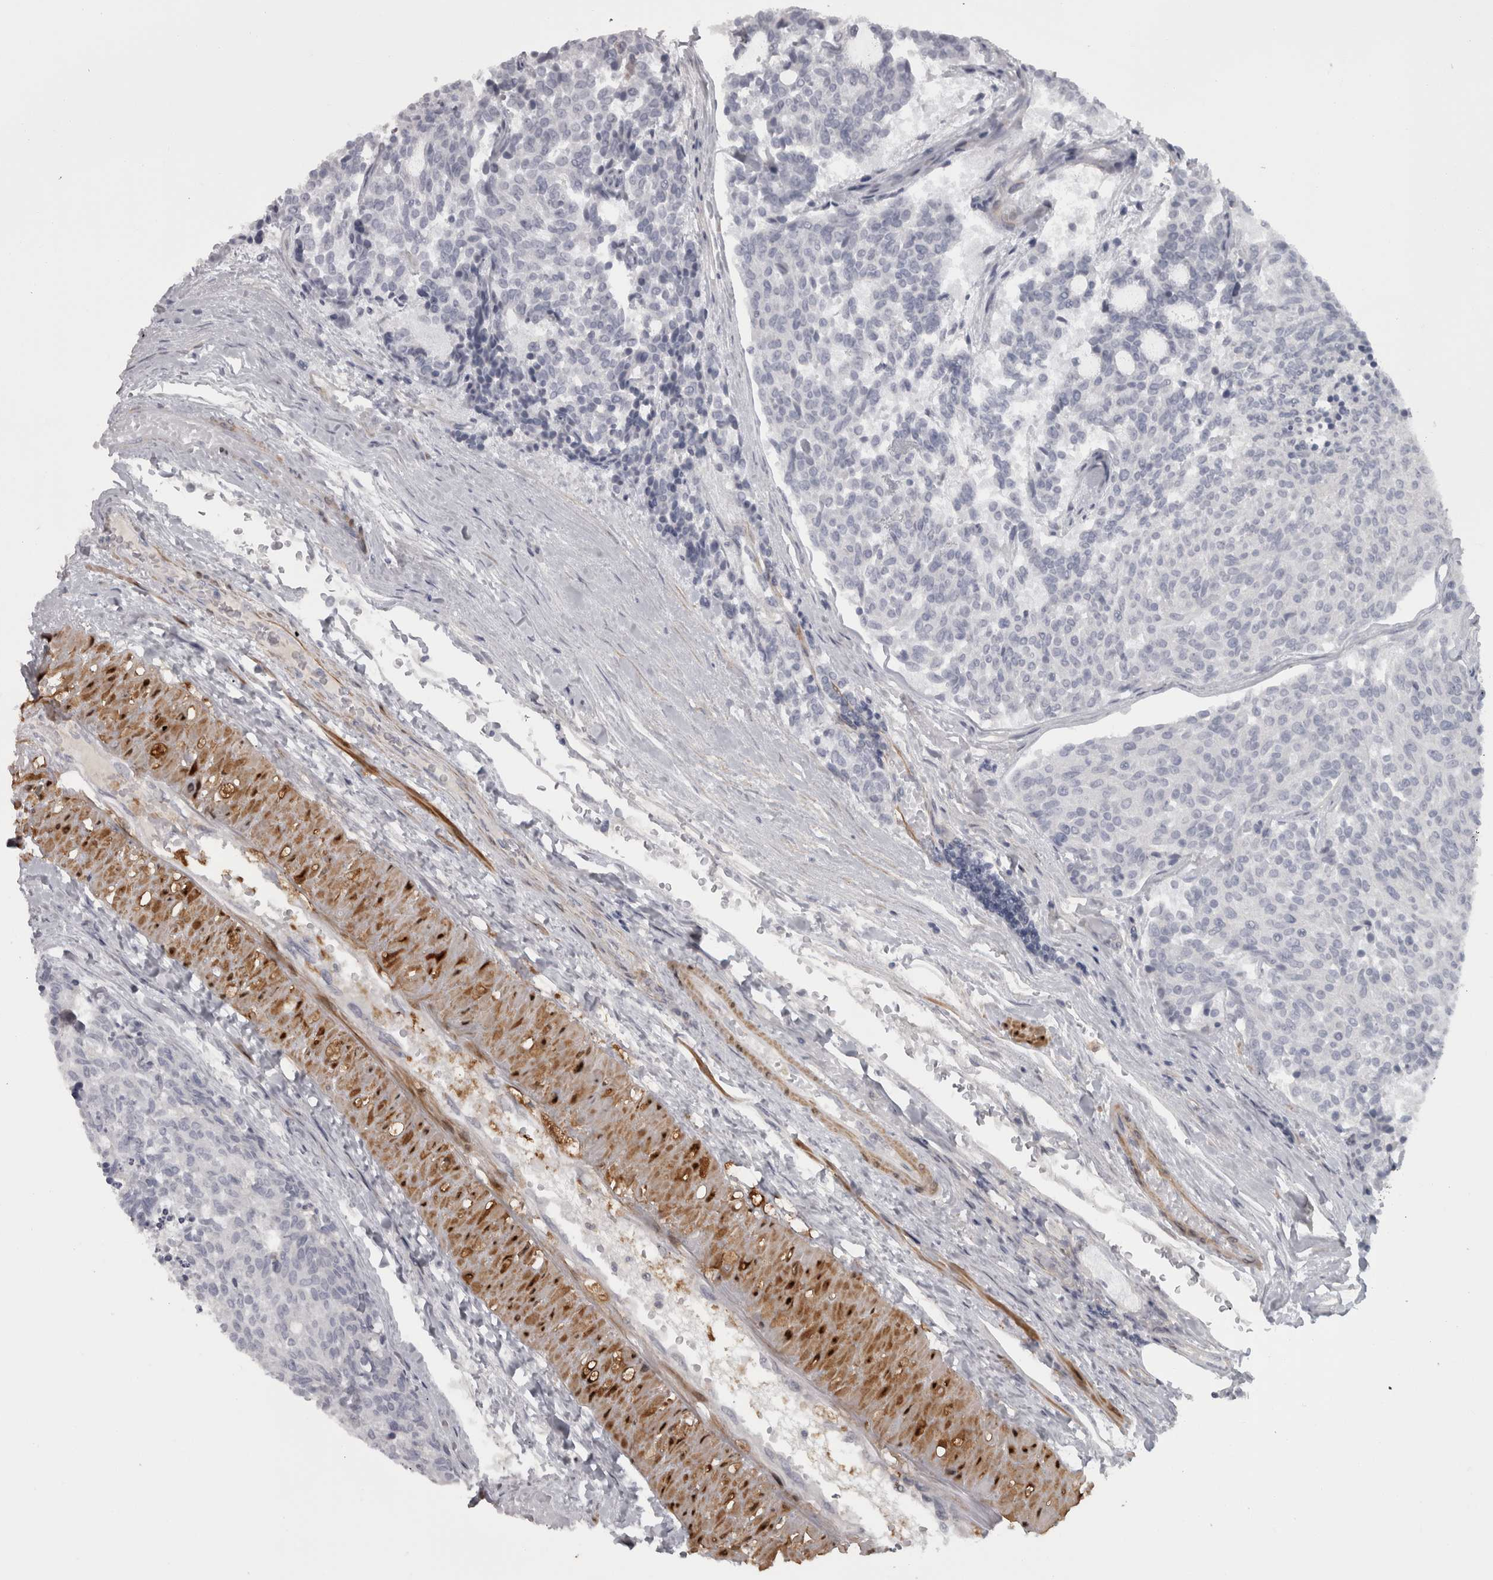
{"staining": {"intensity": "negative", "quantity": "none", "location": "none"}, "tissue": "carcinoid", "cell_type": "Tumor cells", "image_type": "cancer", "snomed": [{"axis": "morphology", "description": "Carcinoid, malignant, NOS"}, {"axis": "topography", "description": "Pancreas"}], "caption": "High power microscopy micrograph of an immunohistochemistry (IHC) photomicrograph of malignant carcinoid, revealing no significant positivity in tumor cells.", "gene": "PPP1R12B", "patient": {"sex": "female", "age": 54}}